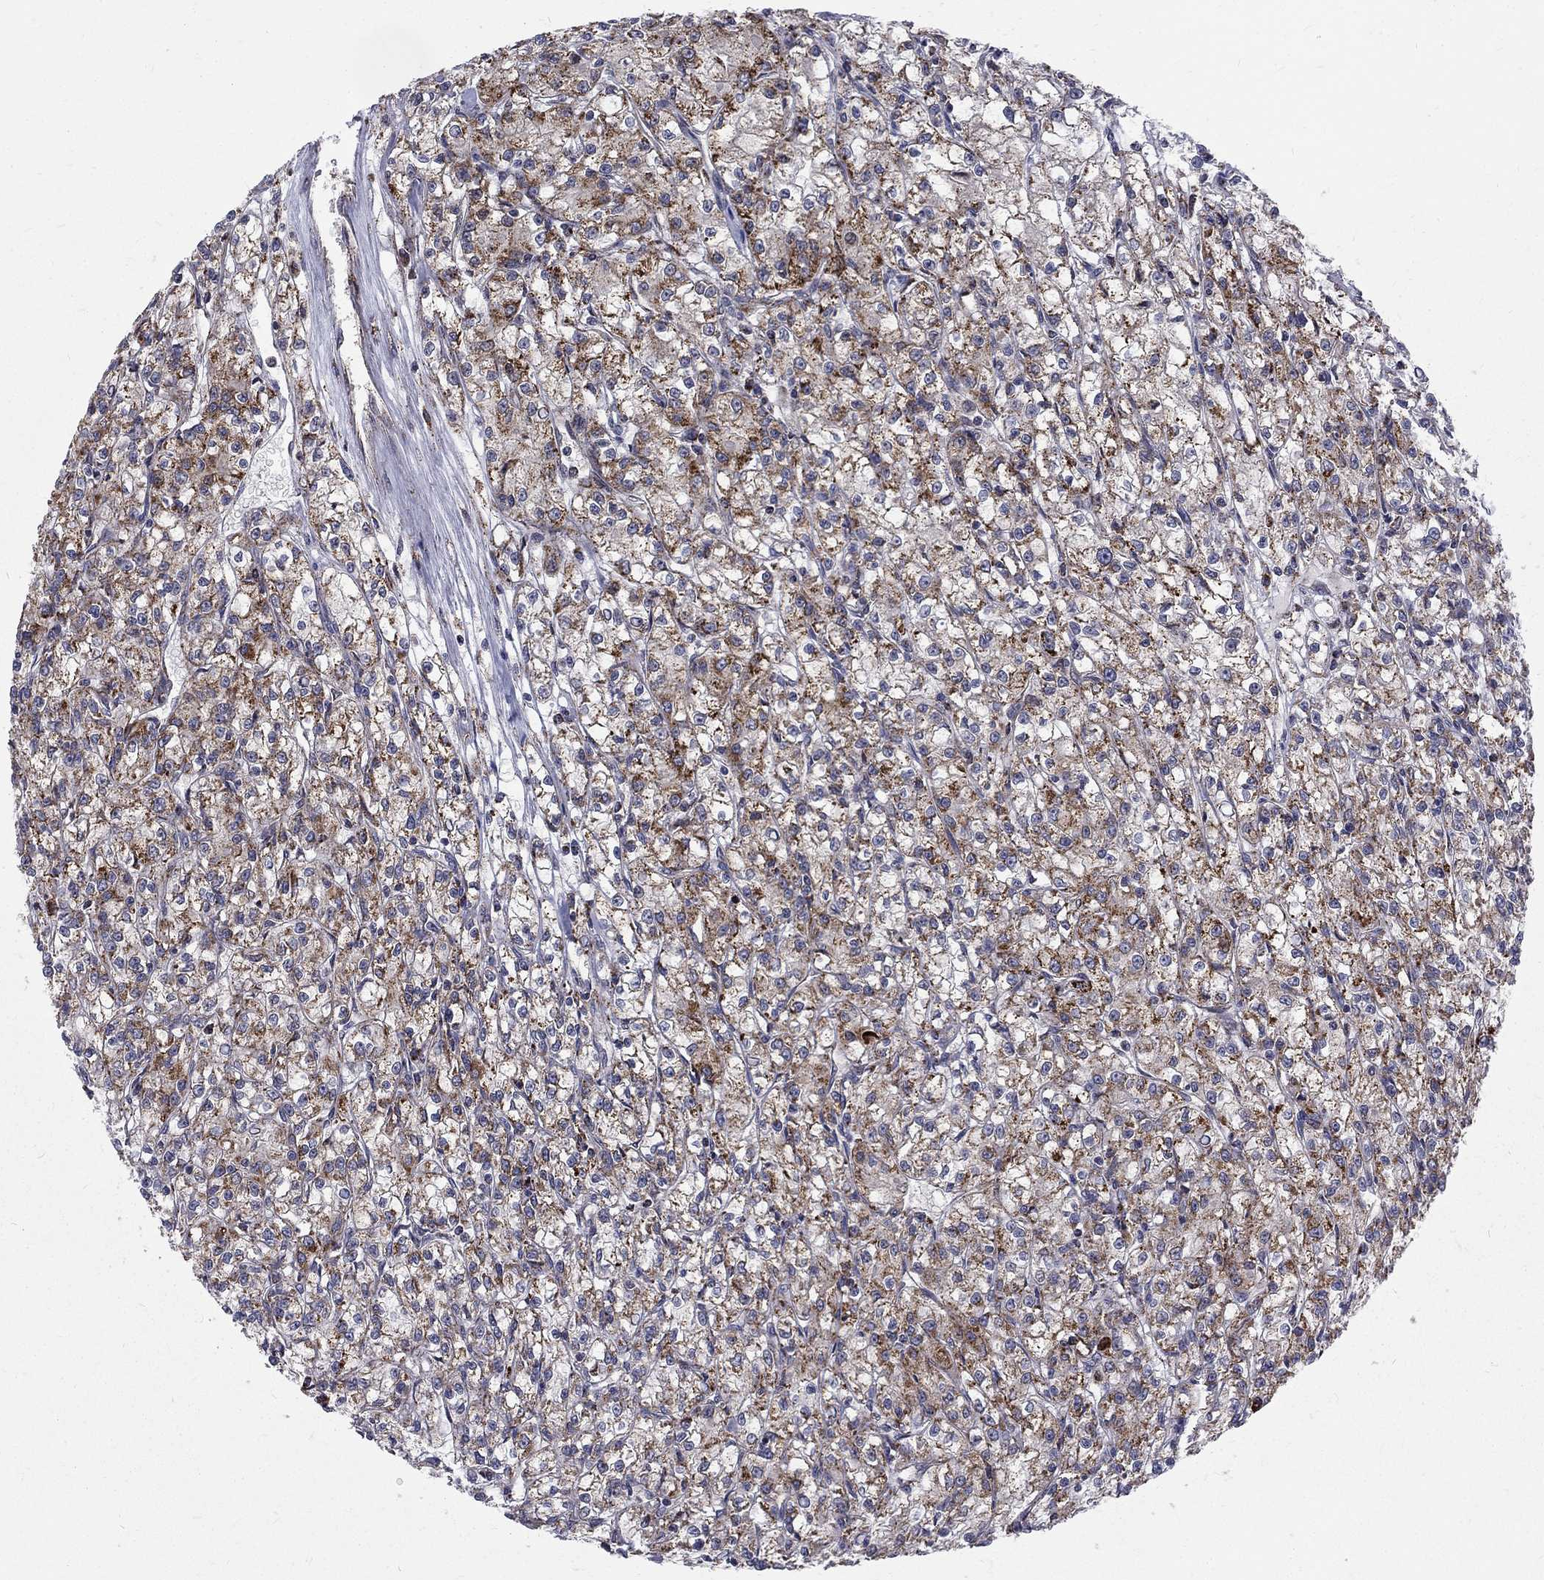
{"staining": {"intensity": "moderate", "quantity": "25%-75%", "location": "cytoplasmic/membranous"}, "tissue": "renal cancer", "cell_type": "Tumor cells", "image_type": "cancer", "snomed": [{"axis": "morphology", "description": "Adenocarcinoma, NOS"}, {"axis": "topography", "description": "Kidney"}], "caption": "Approximately 25%-75% of tumor cells in renal cancer (adenocarcinoma) exhibit moderate cytoplasmic/membranous protein staining as visualized by brown immunohistochemical staining.", "gene": "ALDH1B1", "patient": {"sex": "female", "age": 59}}